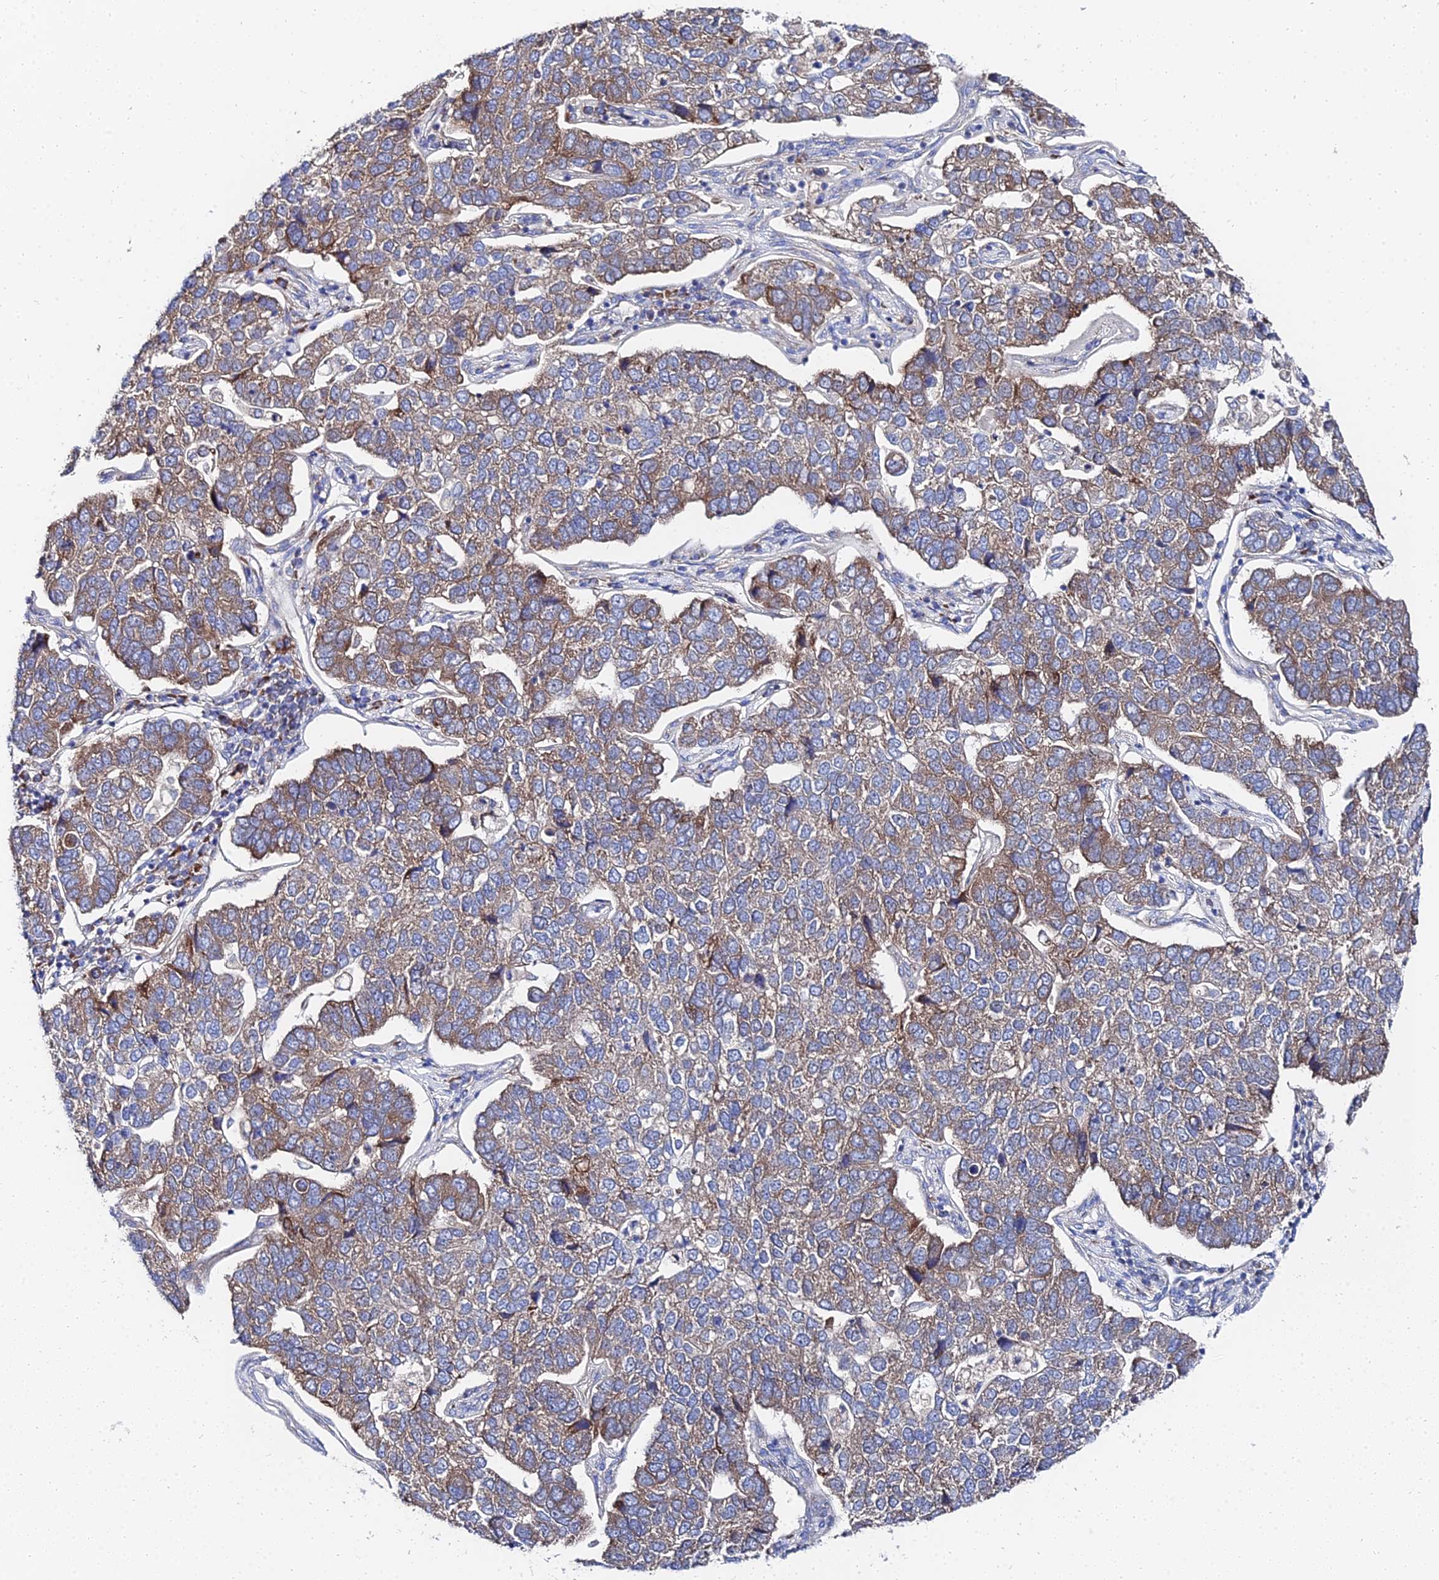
{"staining": {"intensity": "moderate", "quantity": ">75%", "location": "cytoplasmic/membranous"}, "tissue": "pancreatic cancer", "cell_type": "Tumor cells", "image_type": "cancer", "snomed": [{"axis": "morphology", "description": "Adenocarcinoma, NOS"}, {"axis": "topography", "description": "Pancreas"}], "caption": "Human pancreatic cancer stained with a protein marker displays moderate staining in tumor cells.", "gene": "PTTG1", "patient": {"sex": "female", "age": 61}}